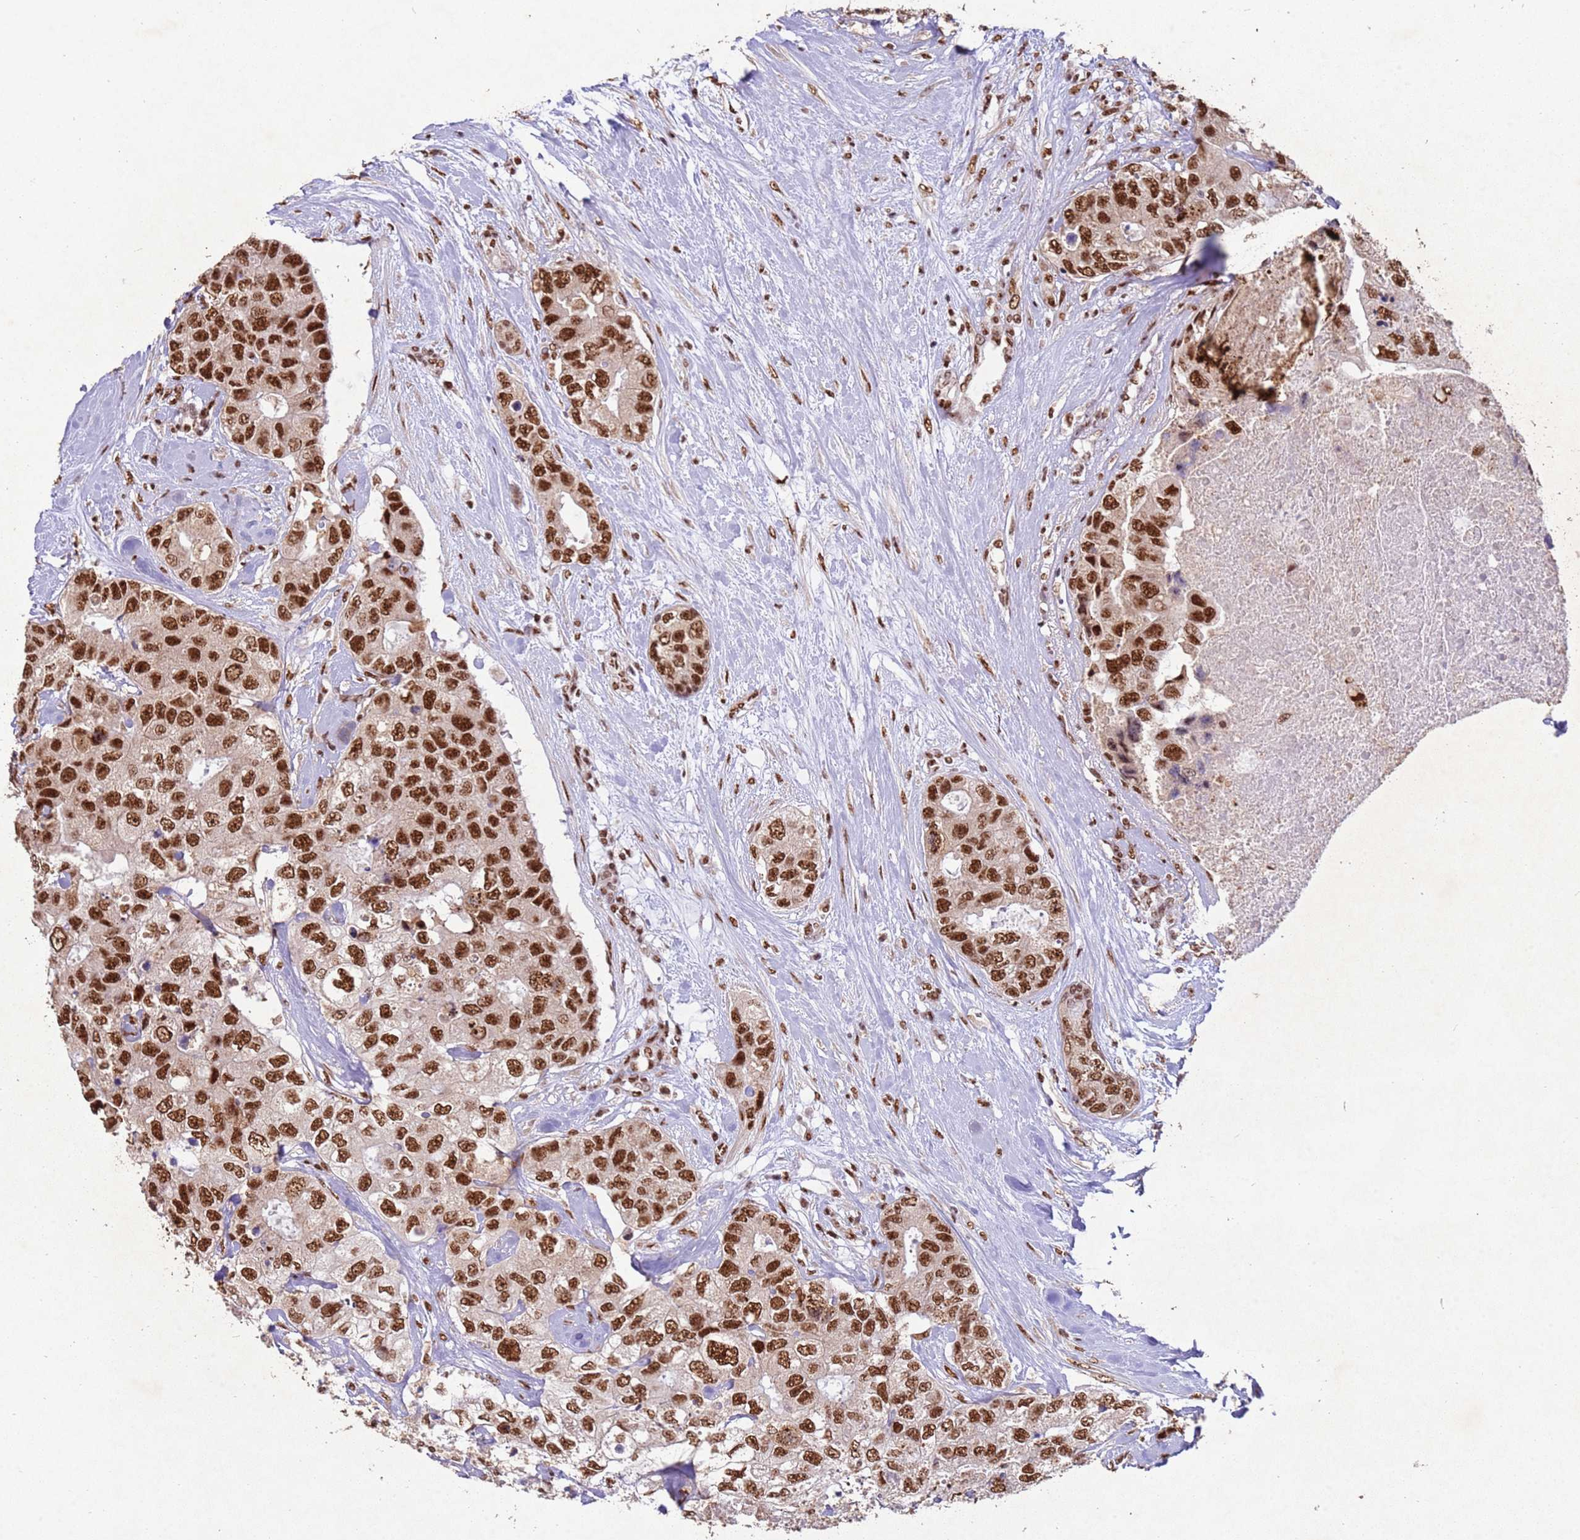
{"staining": {"intensity": "strong", "quantity": ">75%", "location": "nuclear"}, "tissue": "breast cancer", "cell_type": "Tumor cells", "image_type": "cancer", "snomed": [{"axis": "morphology", "description": "Duct carcinoma"}, {"axis": "topography", "description": "Breast"}], "caption": "Protein staining of invasive ductal carcinoma (breast) tissue shows strong nuclear positivity in about >75% of tumor cells.", "gene": "ESF1", "patient": {"sex": "female", "age": 62}}